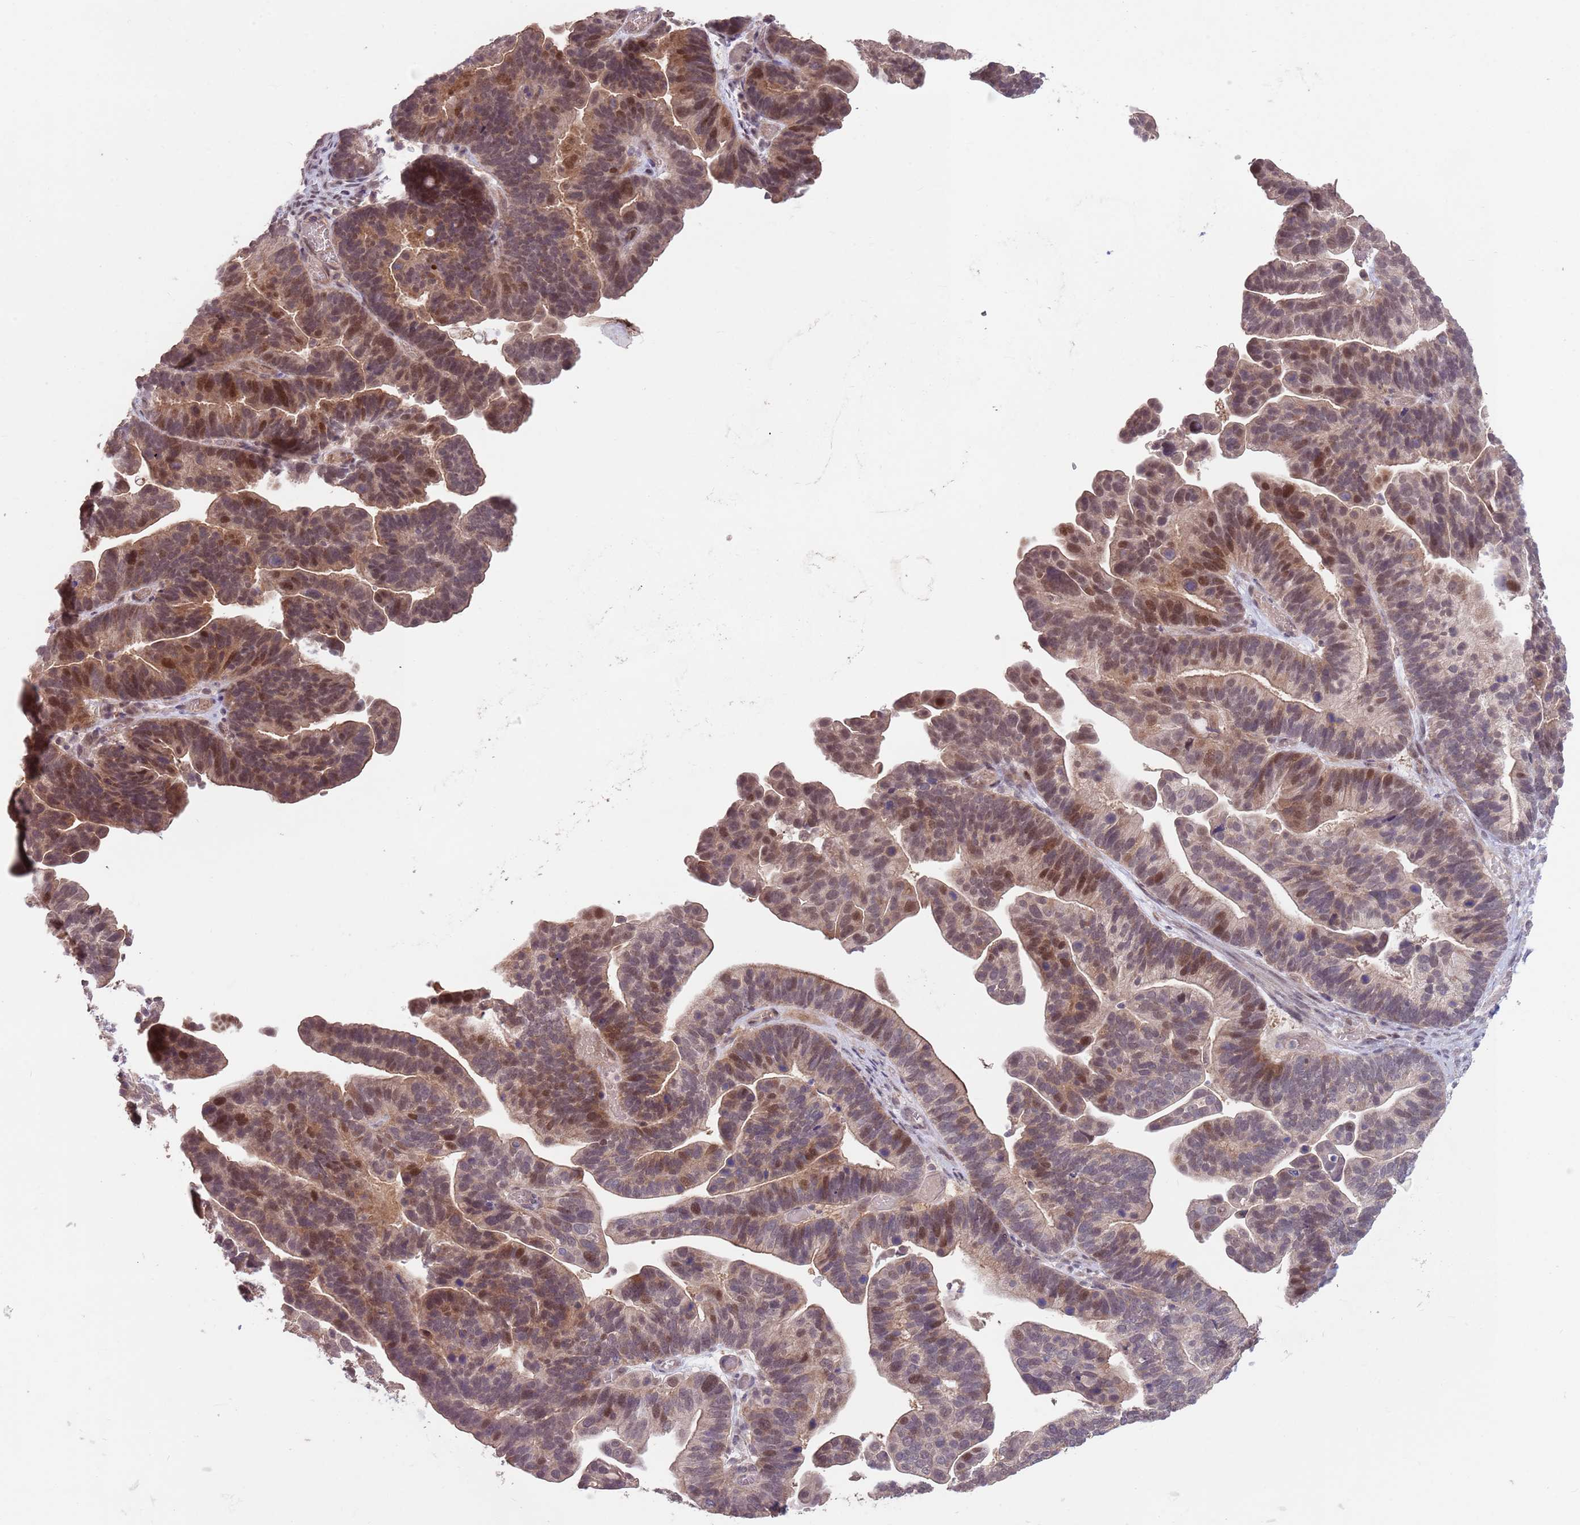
{"staining": {"intensity": "moderate", "quantity": "25%-75%", "location": "cytoplasmic/membranous,nuclear"}, "tissue": "ovarian cancer", "cell_type": "Tumor cells", "image_type": "cancer", "snomed": [{"axis": "morphology", "description": "Cystadenocarcinoma, serous, NOS"}, {"axis": "topography", "description": "Ovary"}], "caption": "About 25%-75% of tumor cells in human ovarian serous cystadenocarcinoma demonstrate moderate cytoplasmic/membranous and nuclear protein staining as visualized by brown immunohistochemical staining.", "gene": "MEI1", "patient": {"sex": "female", "age": 56}}